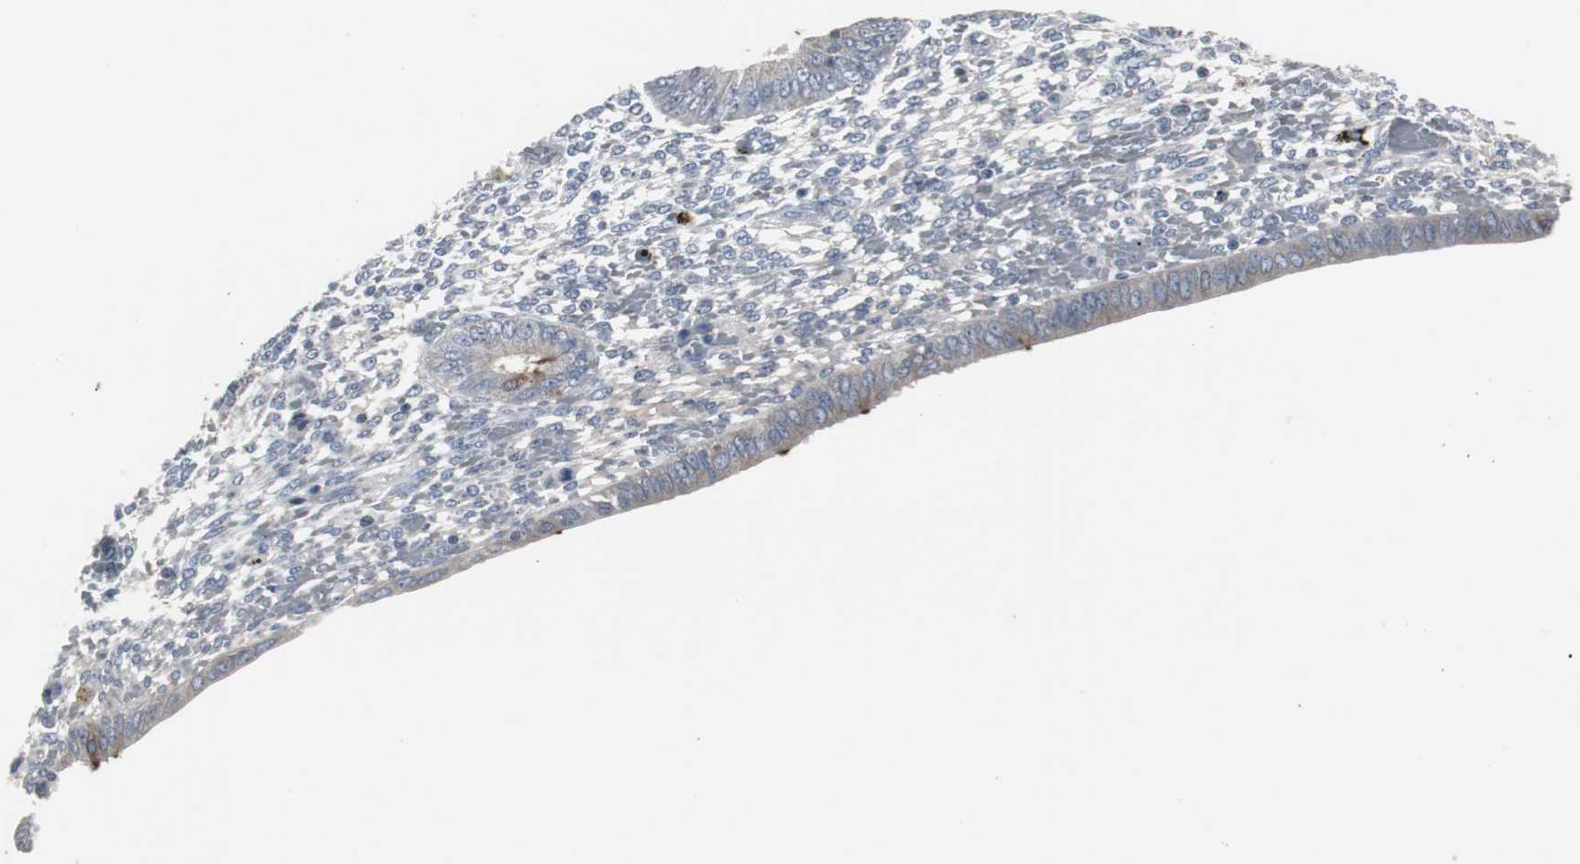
{"staining": {"intensity": "negative", "quantity": "none", "location": "none"}, "tissue": "endometrium", "cell_type": "Cells in endometrial stroma", "image_type": "normal", "snomed": [{"axis": "morphology", "description": "Normal tissue, NOS"}, {"axis": "topography", "description": "Endometrium"}], "caption": "The micrograph exhibits no staining of cells in endometrial stroma in benign endometrium.", "gene": "ACAA1", "patient": {"sex": "female", "age": 42}}